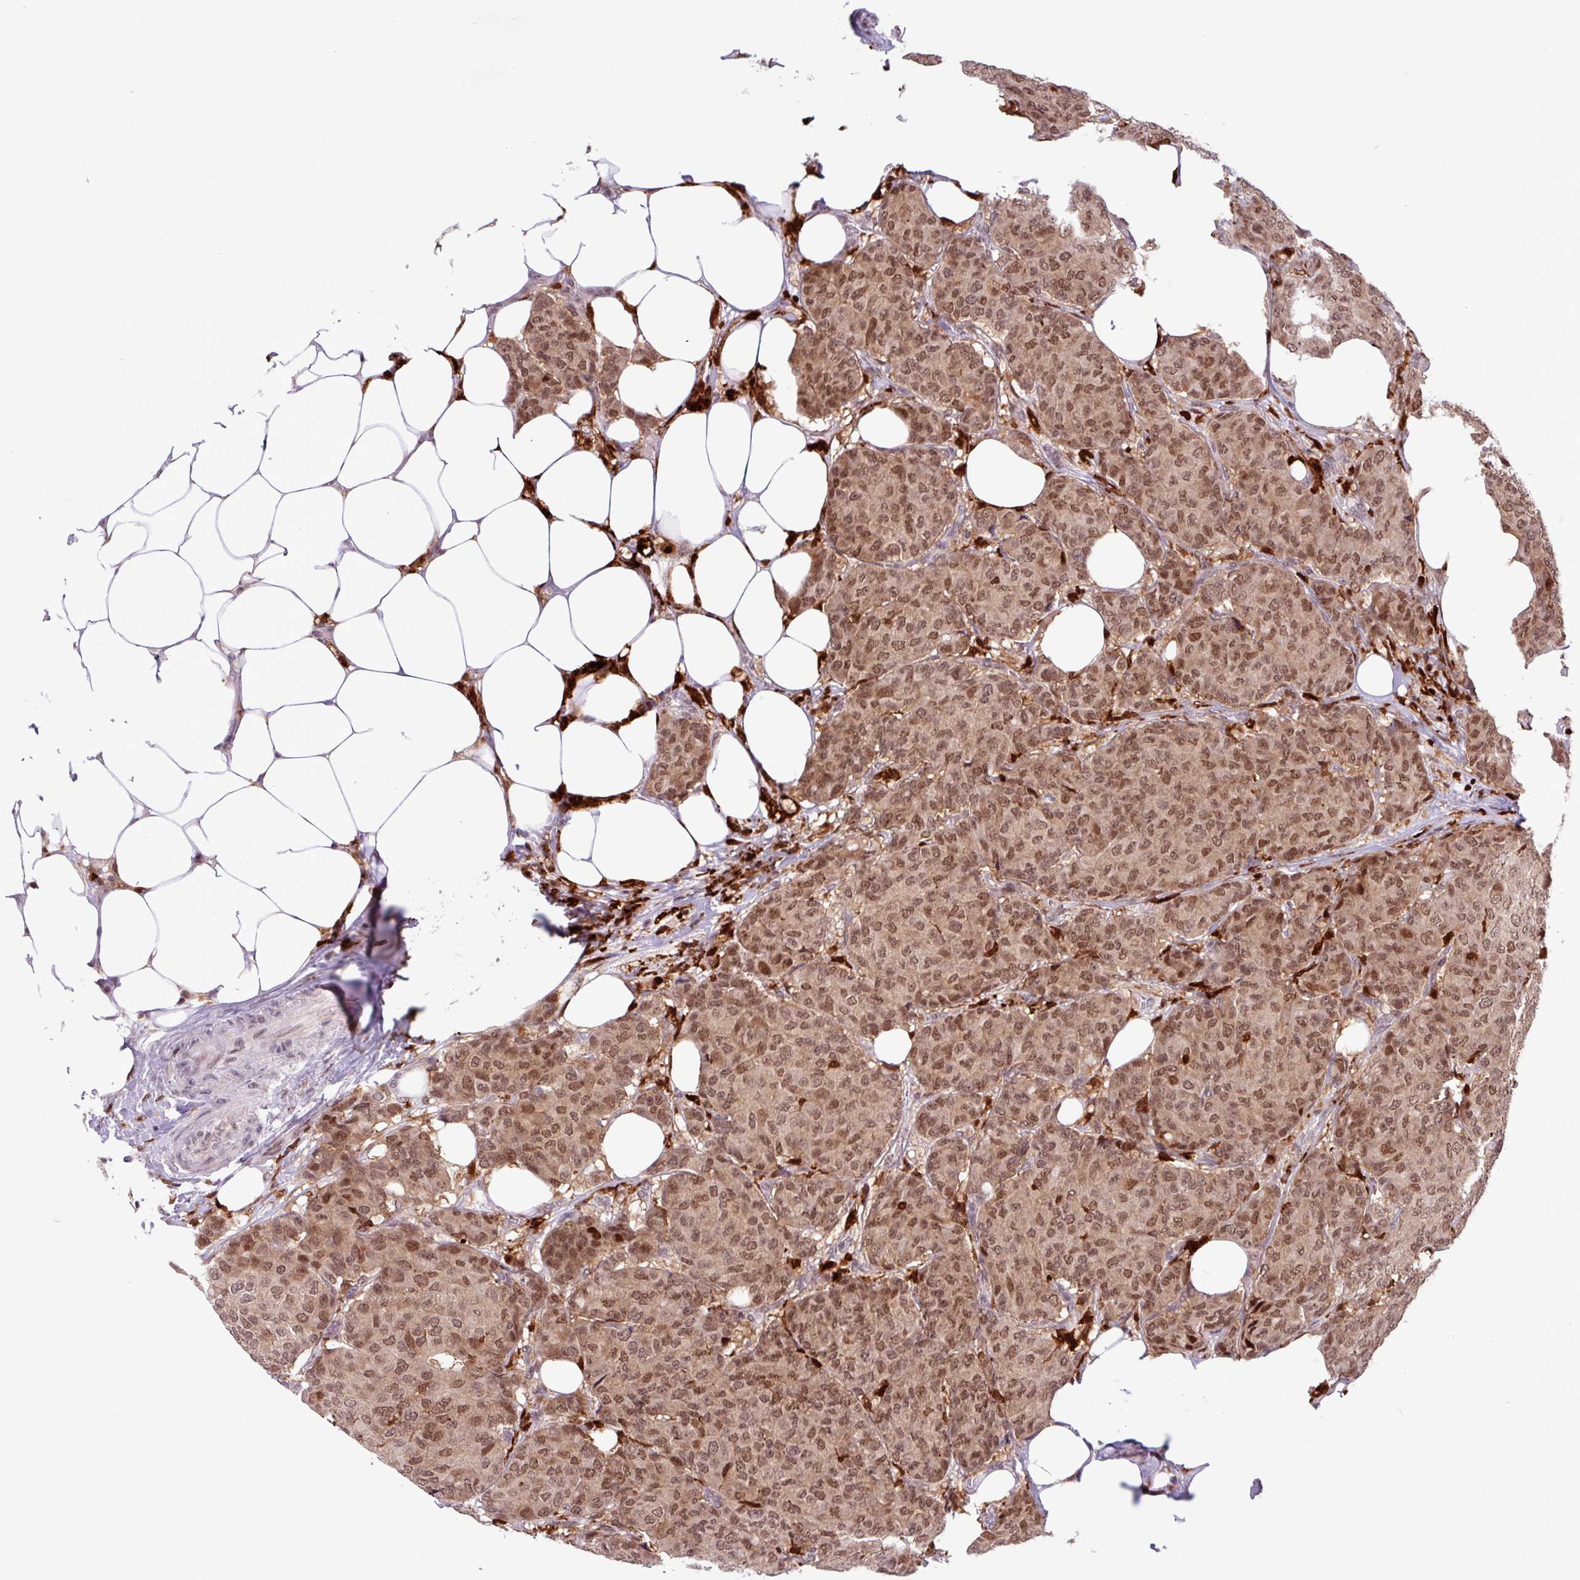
{"staining": {"intensity": "moderate", "quantity": ">75%", "location": "nuclear"}, "tissue": "breast cancer", "cell_type": "Tumor cells", "image_type": "cancer", "snomed": [{"axis": "morphology", "description": "Duct carcinoma"}, {"axis": "topography", "description": "Breast"}], "caption": "Protein expression analysis of breast invasive ductal carcinoma demonstrates moderate nuclear expression in about >75% of tumor cells. The staining was performed using DAB to visualize the protein expression in brown, while the nuclei were stained in blue with hematoxylin (Magnification: 20x).", "gene": "BRD3", "patient": {"sex": "female", "age": 75}}